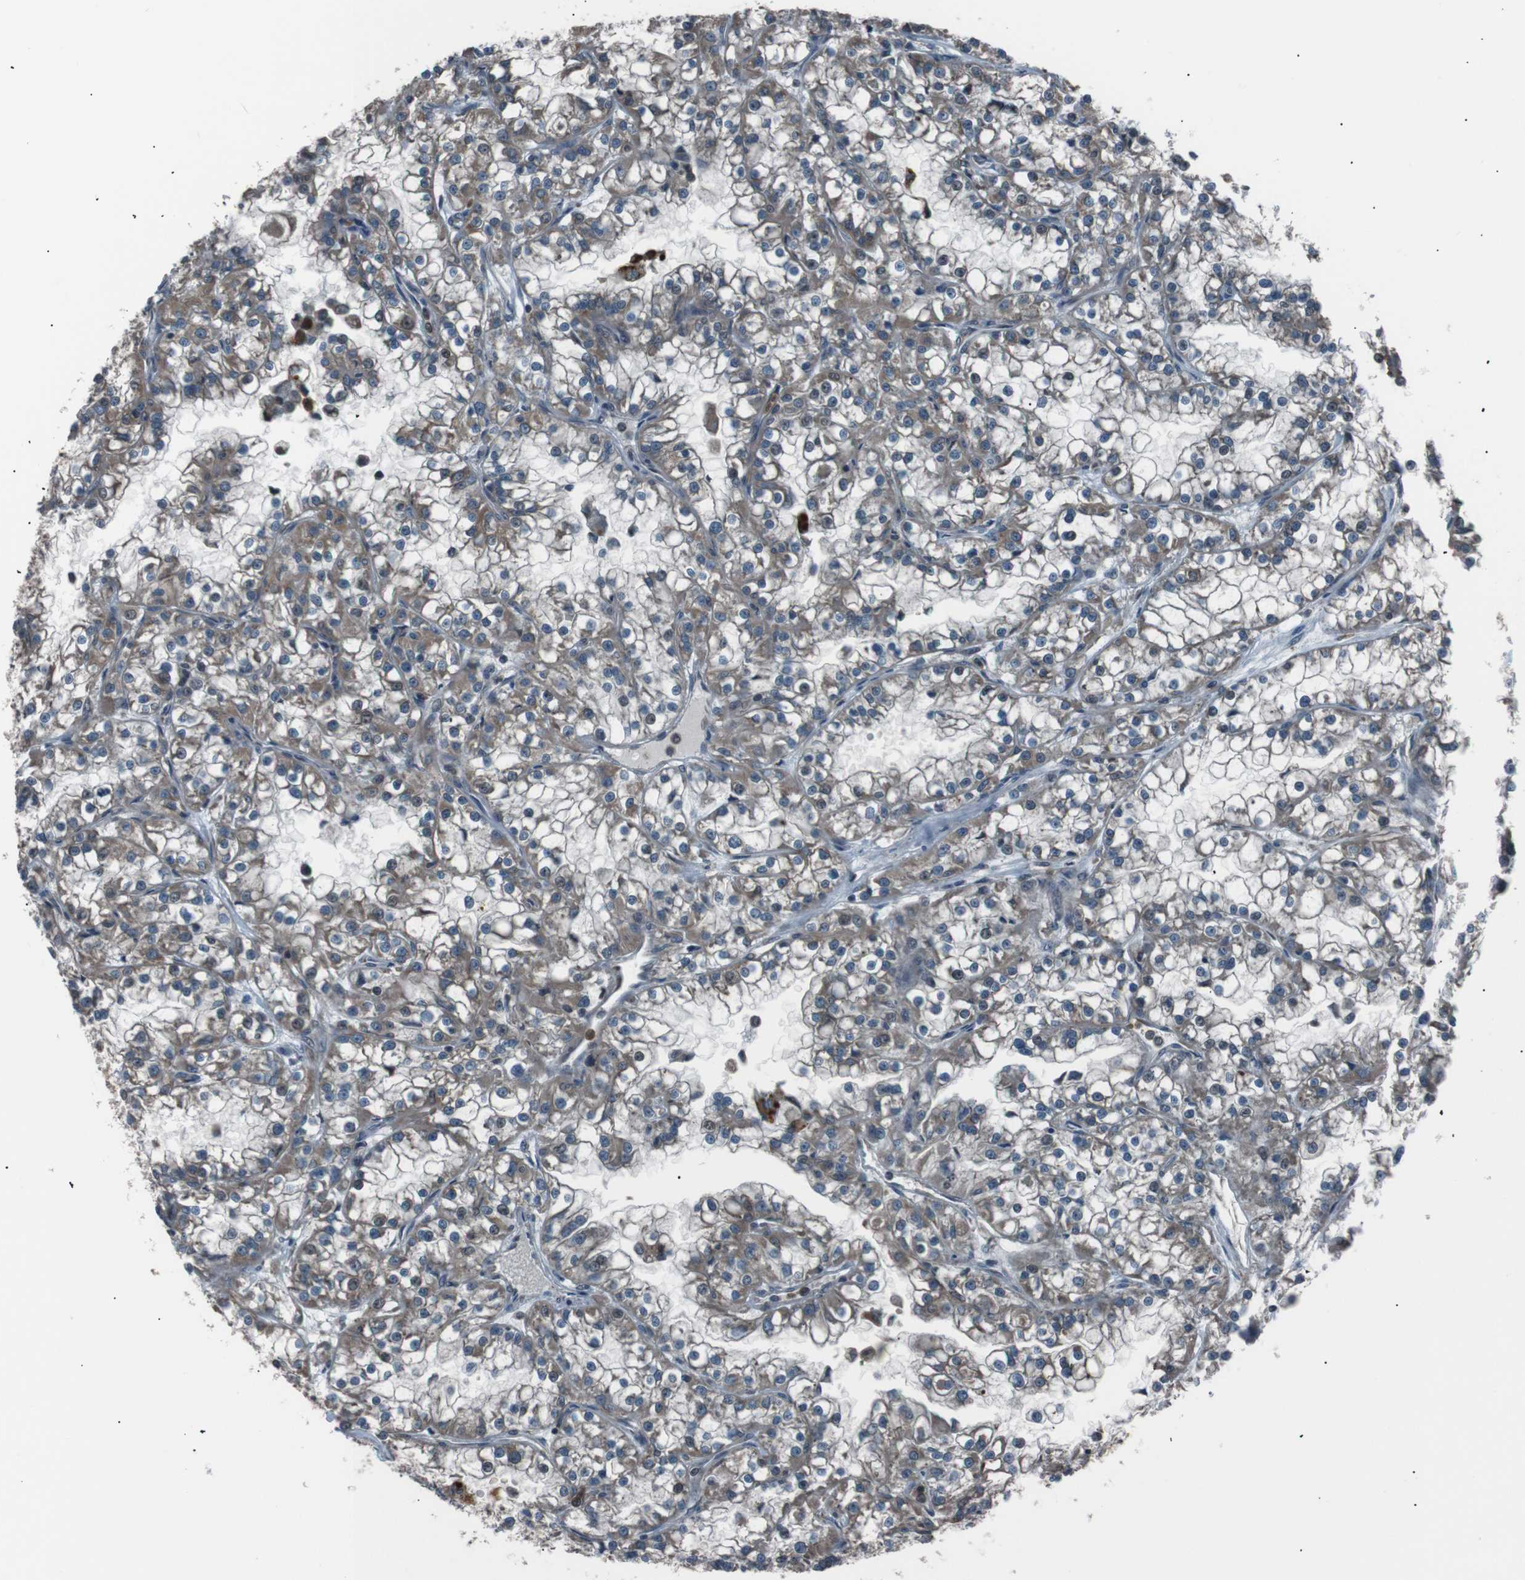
{"staining": {"intensity": "moderate", "quantity": ">75%", "location": "cytoplasmic/membranous"}, "tissue": "renal cancer", "cell_type": "Tumor cells", "image_type": "cancer", "snomed": [{"axis": "morphology", "description": "Adenocarcinoma, NOS"}, {"axis": "topography", "description": "Kidney"}], "caption": "Tumor cells reveal medium levels of moderate cytoplasmic/membranous positivity in approximately >75% of cells in renal cancer (adenocarcinoma).", "gene": "SIGMAR1", "patient": {"sex": "female", "age": 52}}